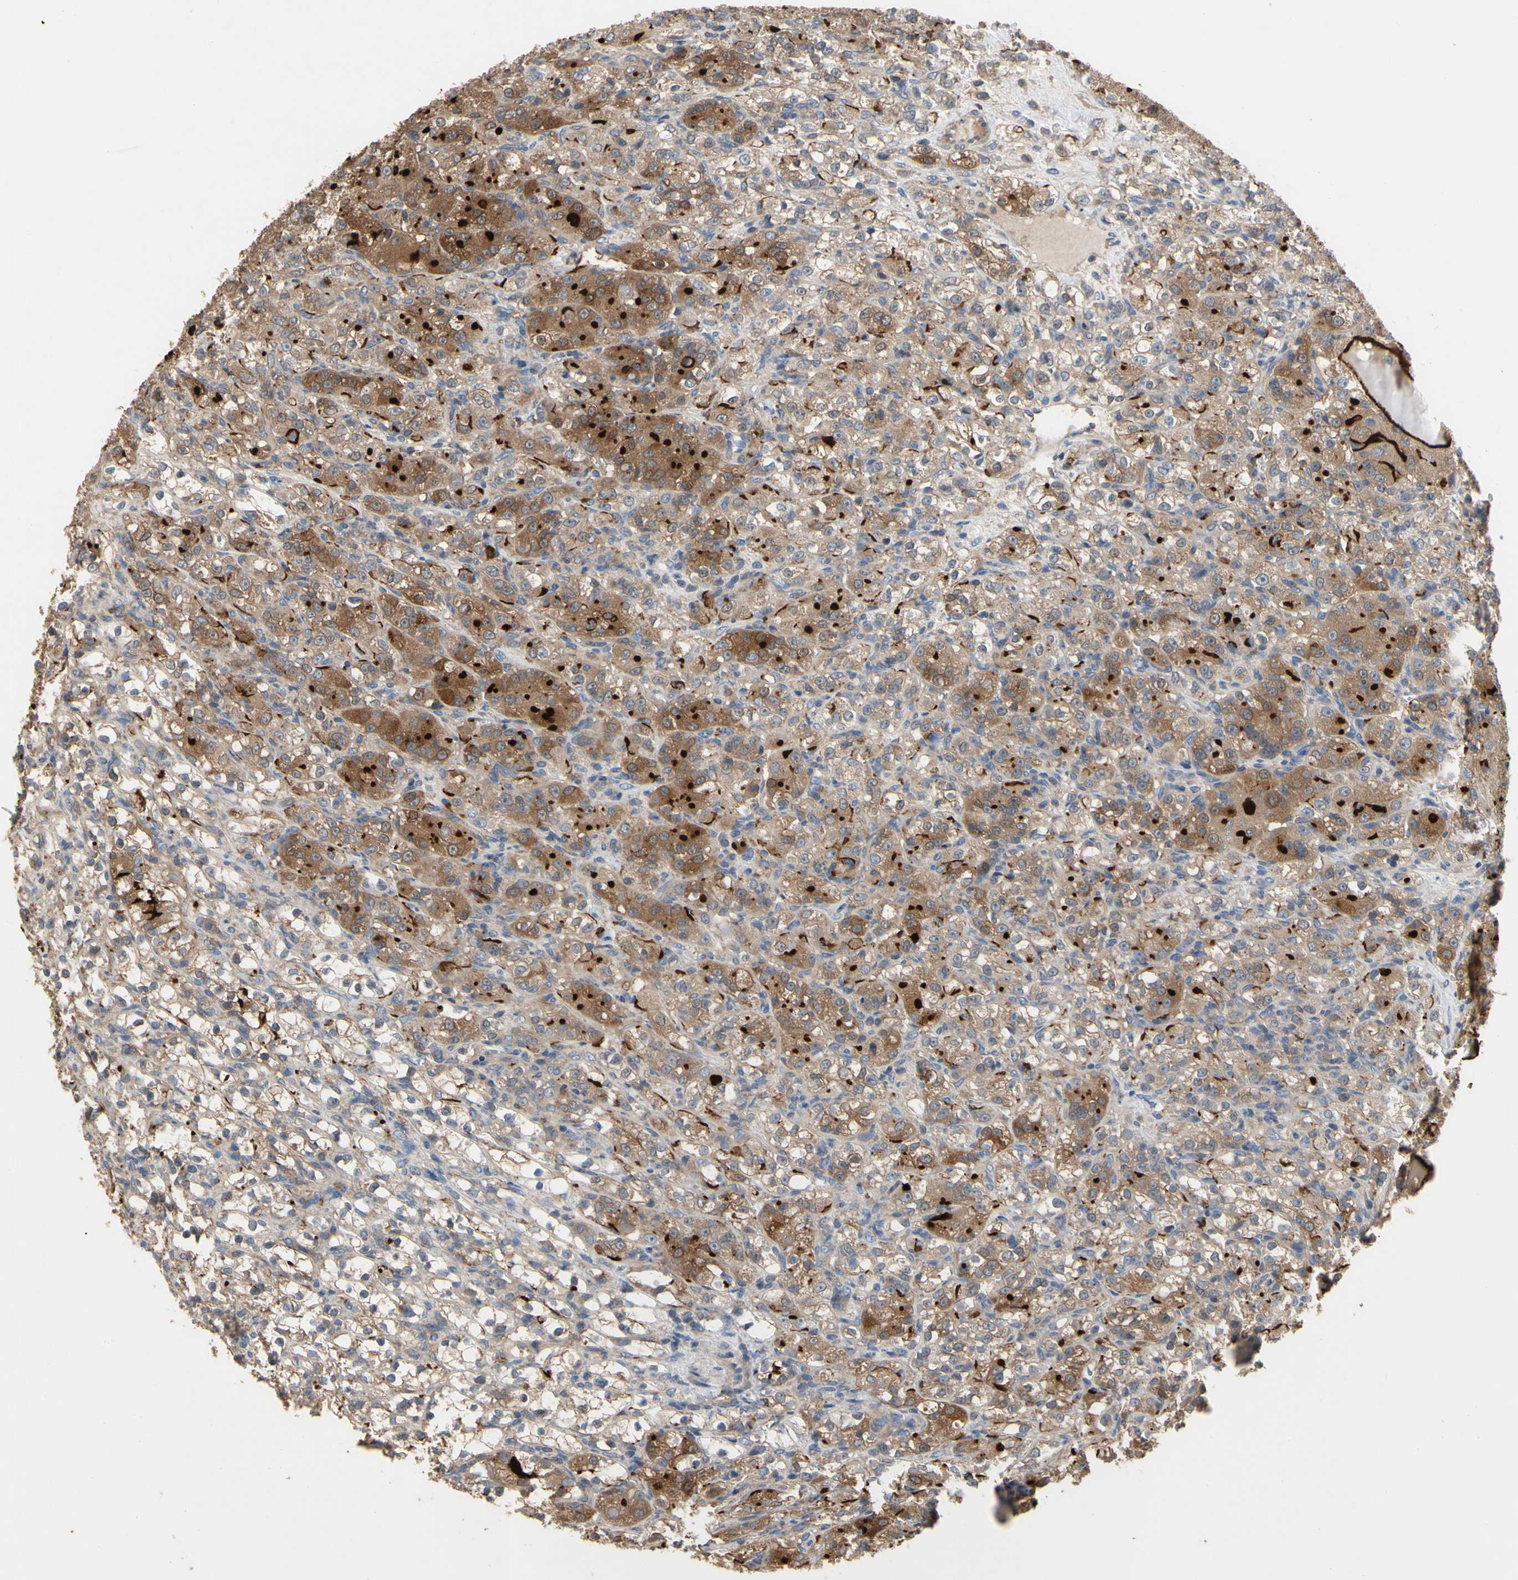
{"staining": {"intensity": "strong", "quantity": ">75%", "location": "cytoplasmic/membranous"}, "tissue": "renal cancer", "cell_type": "Tumor cells", "image_type": "cancer", "snomed": [{"axis": "morphology", "description": "Normal tissue, NOS"}, {"axis": "morphology", "description": "Adenocarcinoma, NOS"}, {"axis": "topography", "description": "Kidney"}], "caption": "Tumor cells reveal high levels of strong cytoplasmic/membranous positivity in approximately >75% of cells in renal adenocarcinoma.", "gene": "PDZK1", "patient": {"sex": "male", "age": 61}}